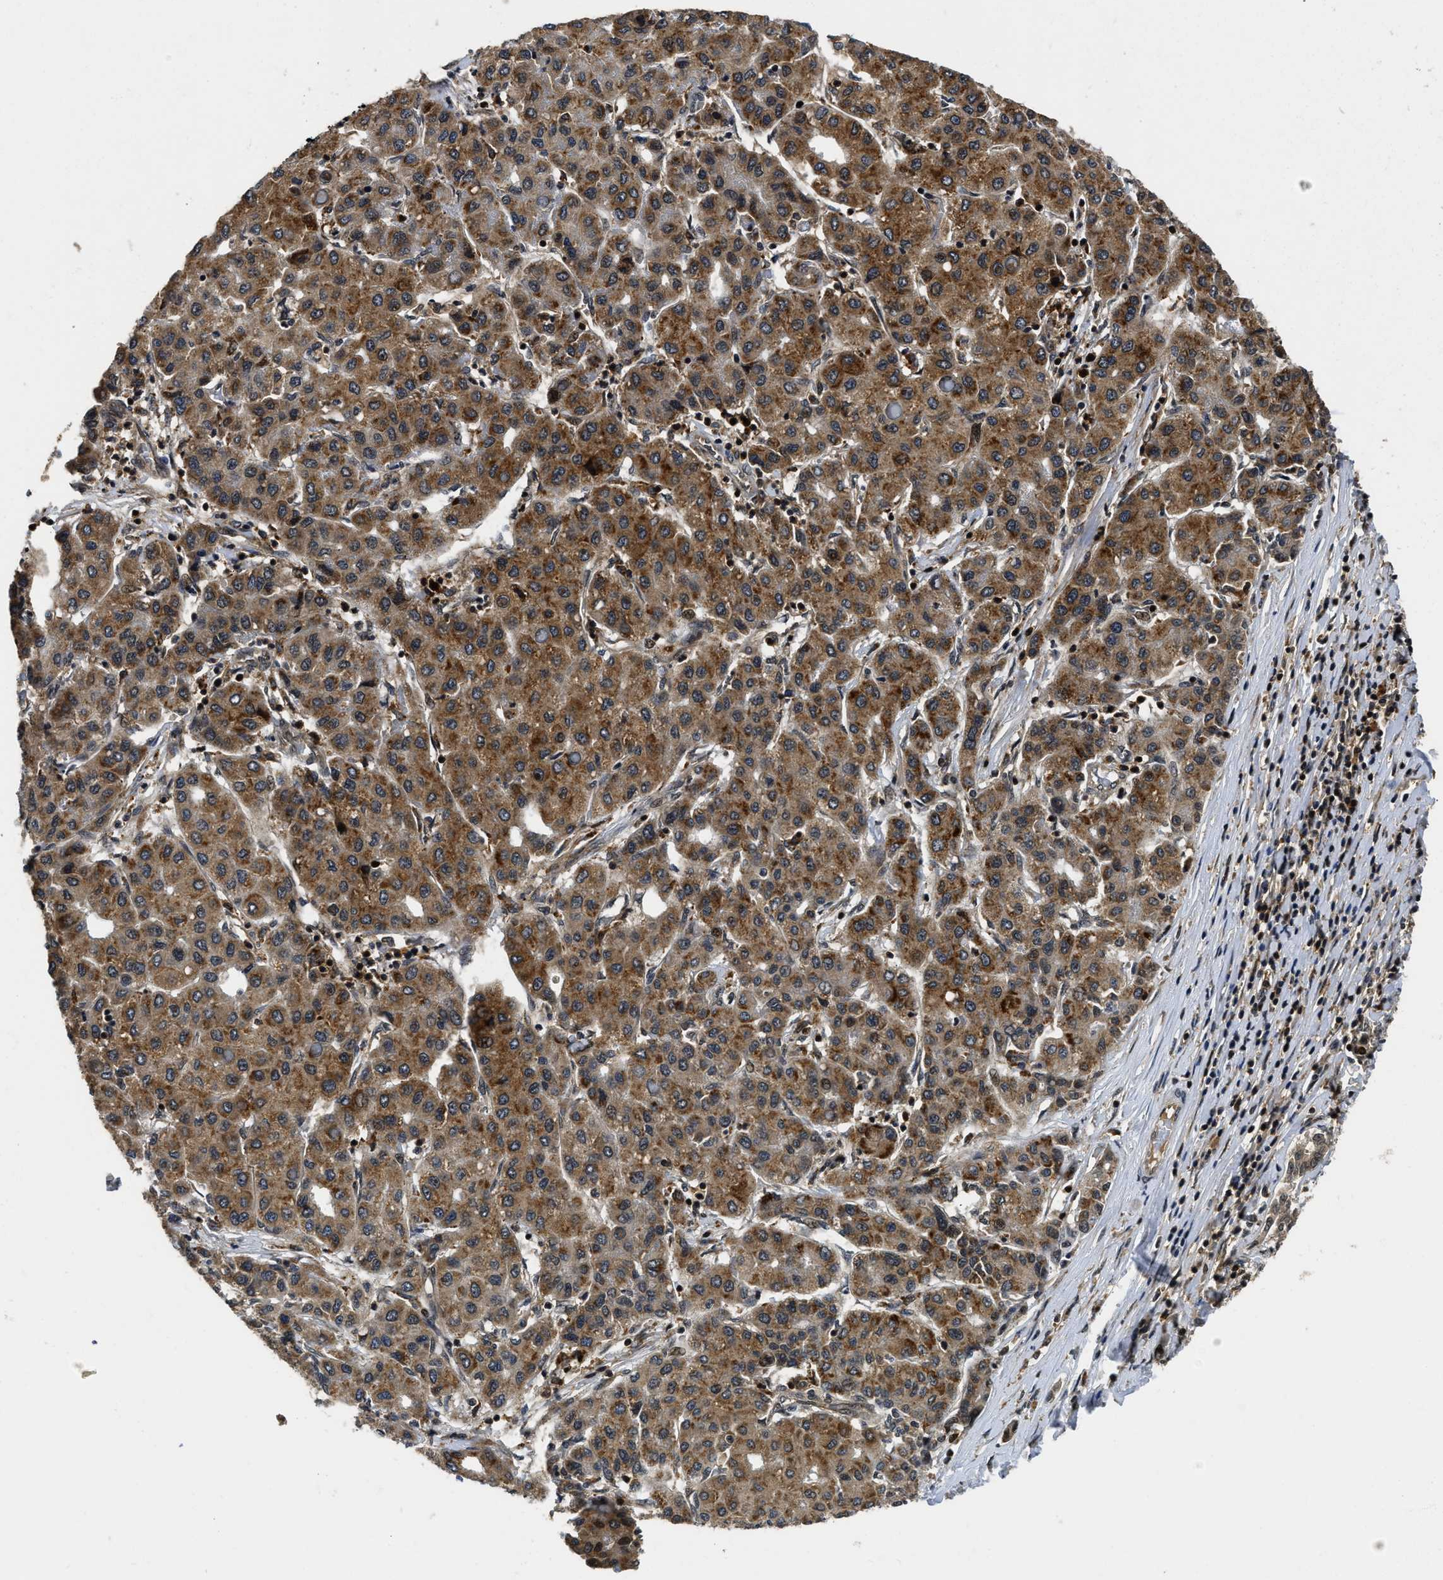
{"staining": {"intensity": "moderate", "quantity": ">75%", "location": "cytoplasmic/membranous"}, "tissue": "liver cancer", "cell_type": "Tumor cells", "image_type": "cancer", "snomed": [{"axis": "morphology", "description": "Carcinoma, Hepatocellular, NOS"}, {"axis": "topography", "description": "Liver"}], "caption": "The immunohistochemical stain shows moderate cytoplasmic/membranous positivity in tumor cells of hepatocellular carcinoma (liver) tissue. The staining is performed using DAB brown chromogen to label protein expression. The nuclei are counter-stained blue using hematoxylin.", "gene": "ADSL", "patient": {"sex": "male", "age": 65}}